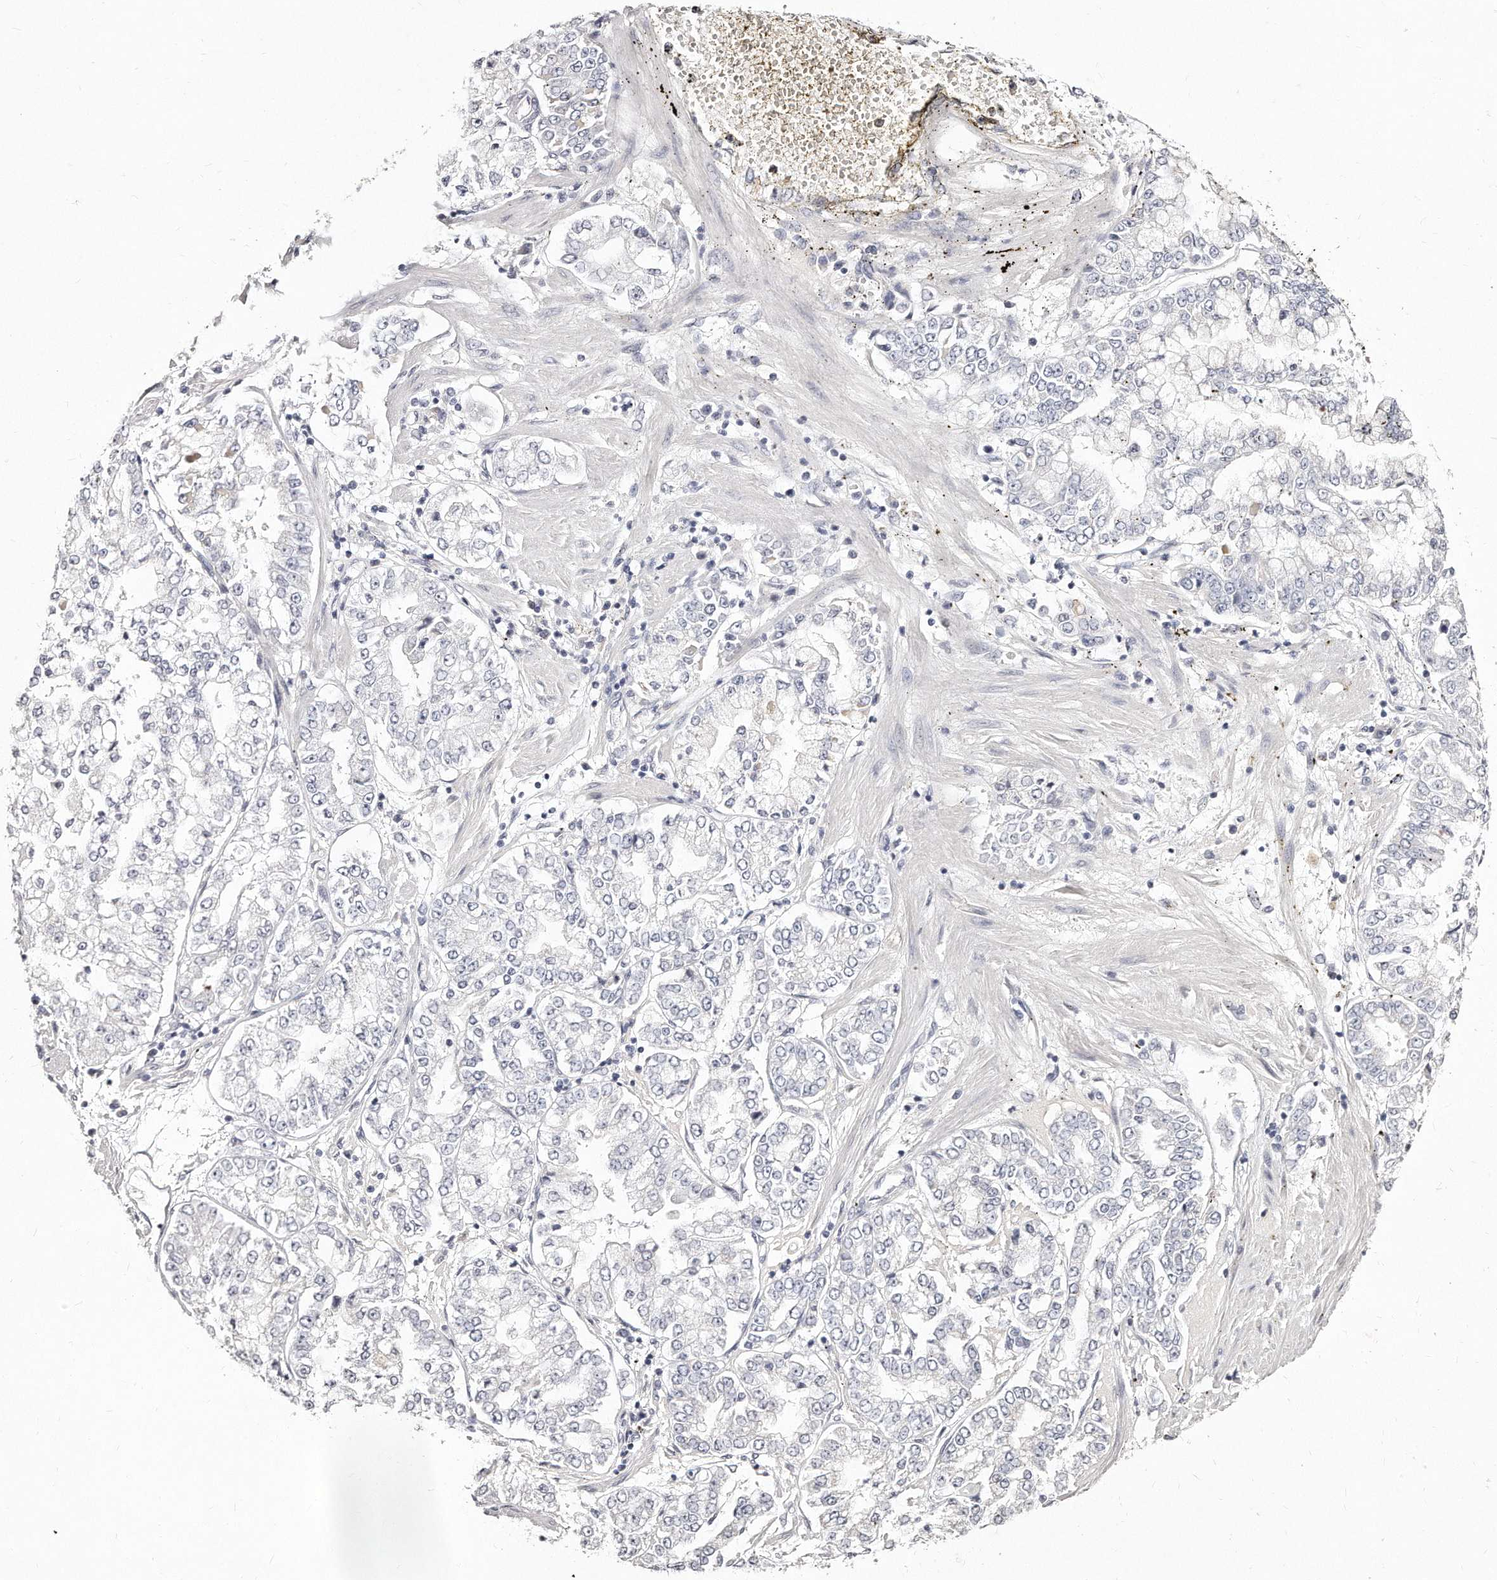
{"staining": {"intensity": "negative", "quantity": "none", "location": "none"}, "tissue": "stomach cancer", "cell_type": "Tumor cells", "image_type": "cancer", "snomed": [{"axis": "morphology", "description": "Adenocarcinoma, NOS"}, {"axis": "topography", "description": "Stomach"}], "caption": "Image shows no significant protein expression in tumor cells of stomach cancer (adenocarcinoma).", "gene": "GDA", "patient": {"sex": "male", "age": 76}}